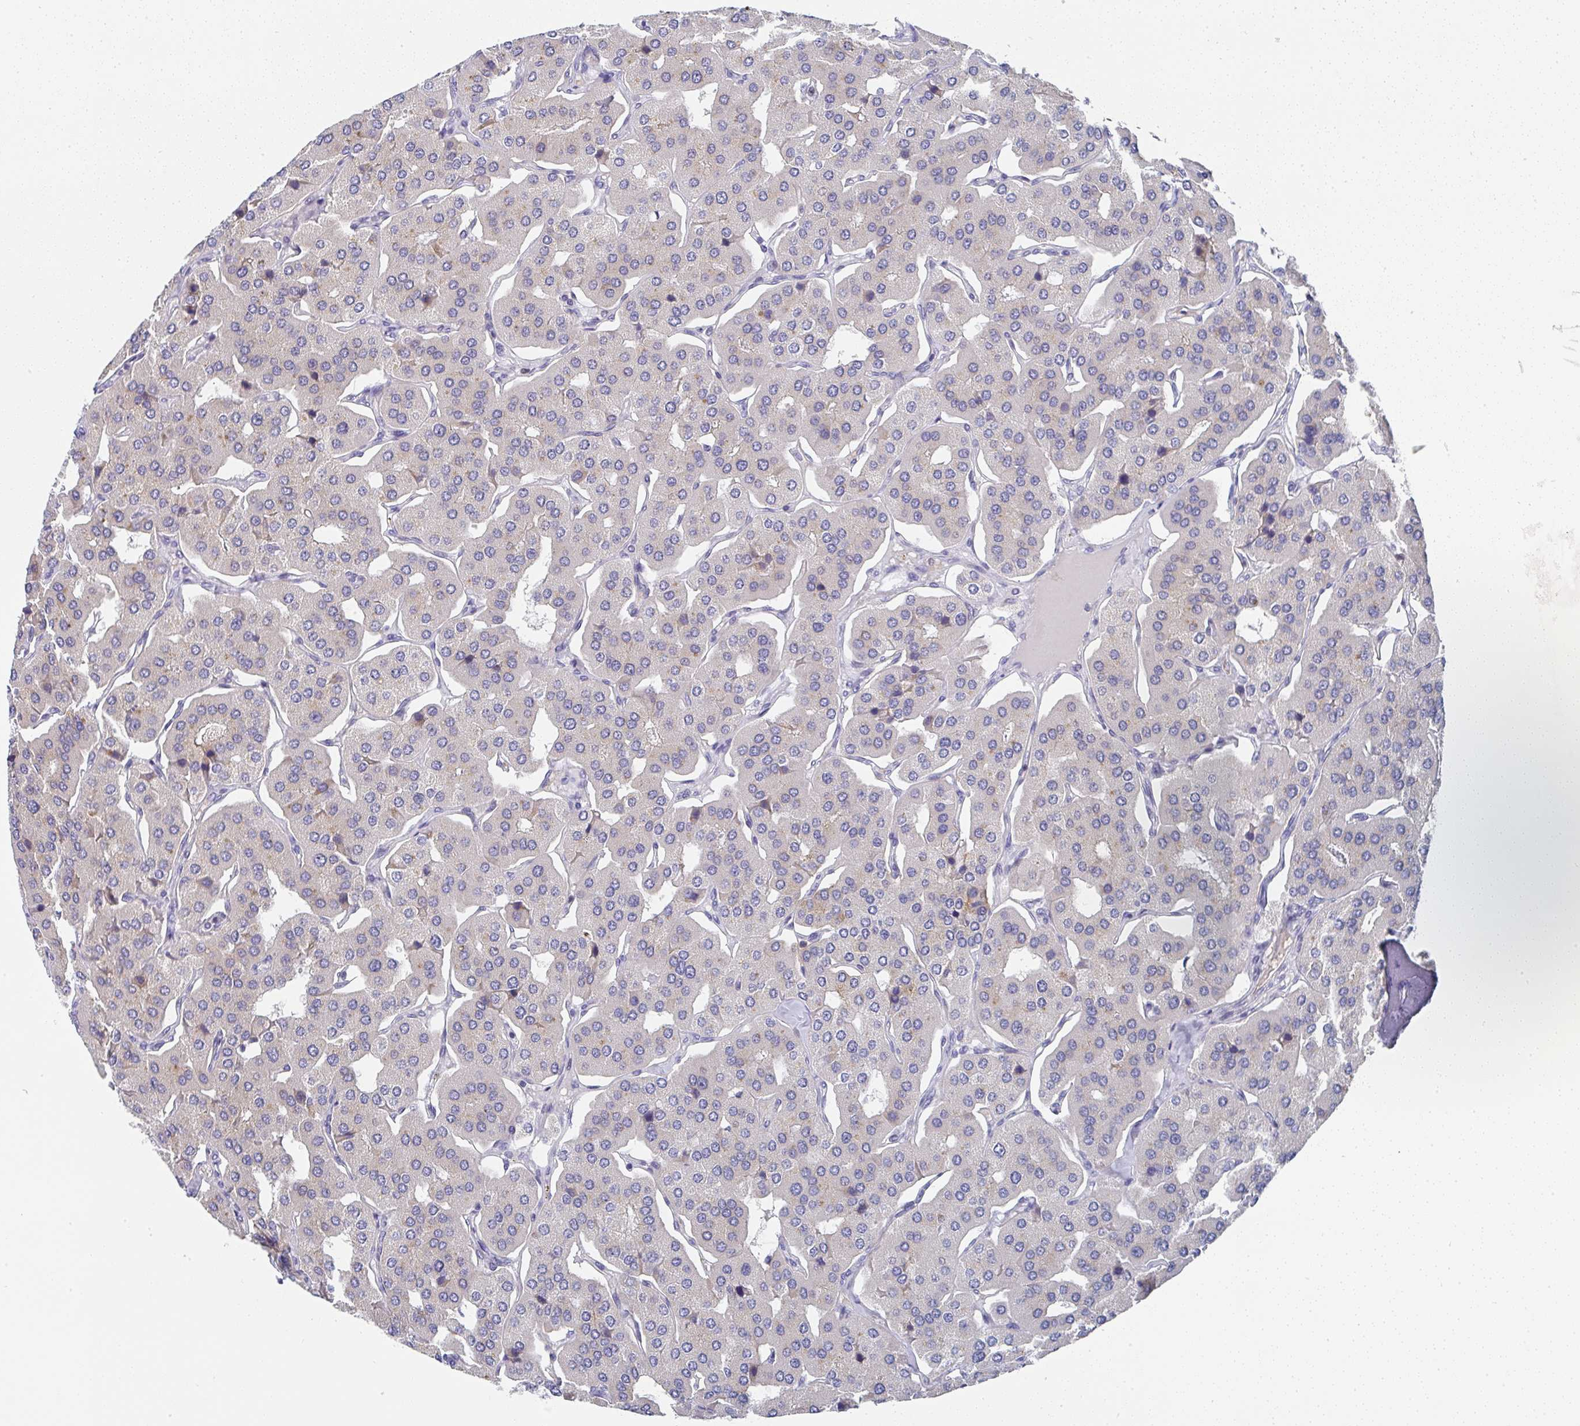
{"staining": {"intensity": "negative", "quantity": "none", "location": "none"}, "tissue": "parathyroid gland", "cell_type": "Glandular cells", "image_type": "normal", "snomed": [{"axis": "morphology", "description": "Normal tissue, NOS"}, {"axis": "morphology", "description": "Adenoma, NOS"}, {"axis": "topography", "description": "Parathyroid gland"}], "caption": "The micrograph demonstrates no significant positivity in glandular cells of parathyroid gland.", "gene": "NCF1", "patient": {"sex": "female", "age": 86}}